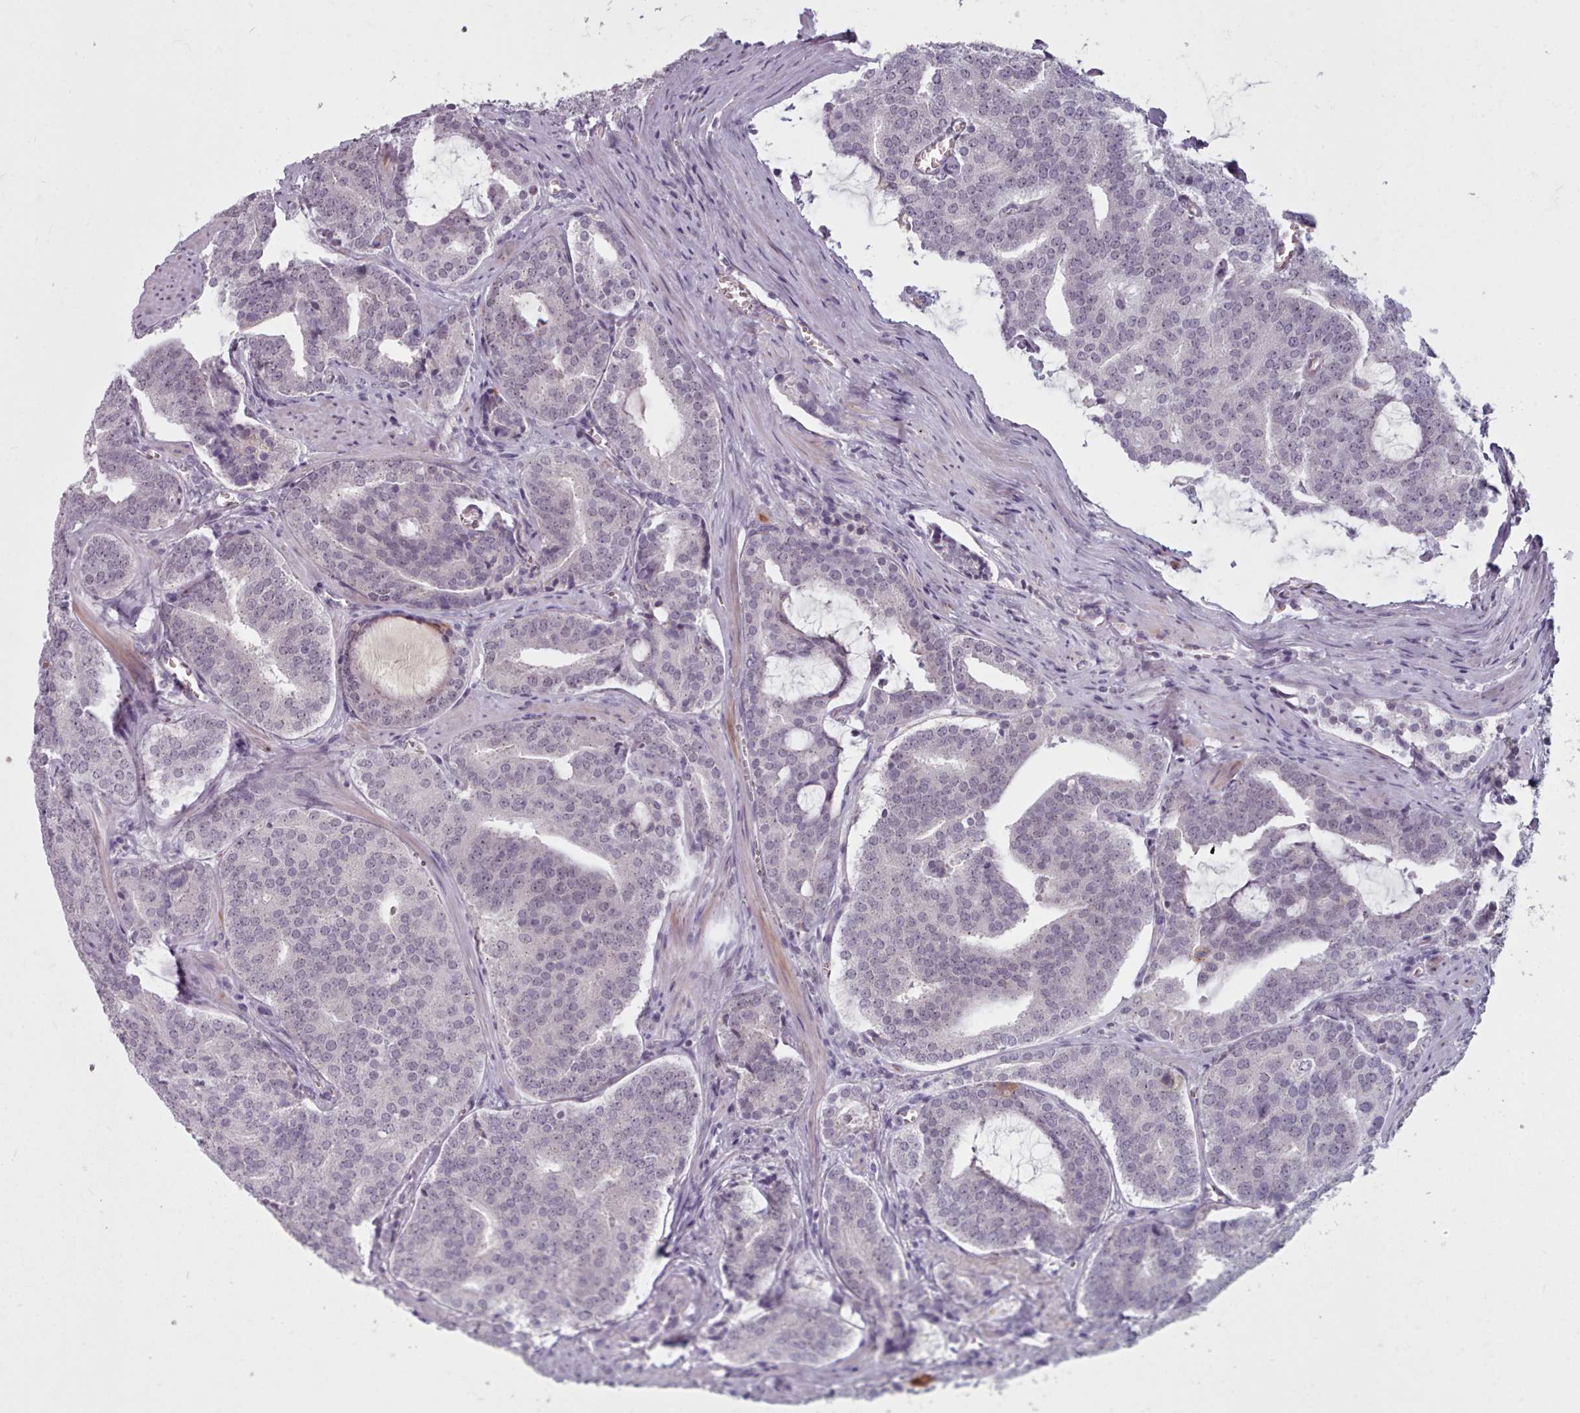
{"staining": {"intensity": "negative", "quantity": "none", "location": "none"}, "tissue": "prostate cancer", "cell_type": "Tumor cells", "image_type": "cancer", "snomed": [{"axis": "morphology", "description": "Adenocarcinoma, High grade"}, {"axis": "topography", "description": "Prostate"}], "caption": "The histopathology image reveals no significant expression in tumor cells of prostate cancer.", "gene": "PBX4", "patient": {"sex": "male", "age": 55}}